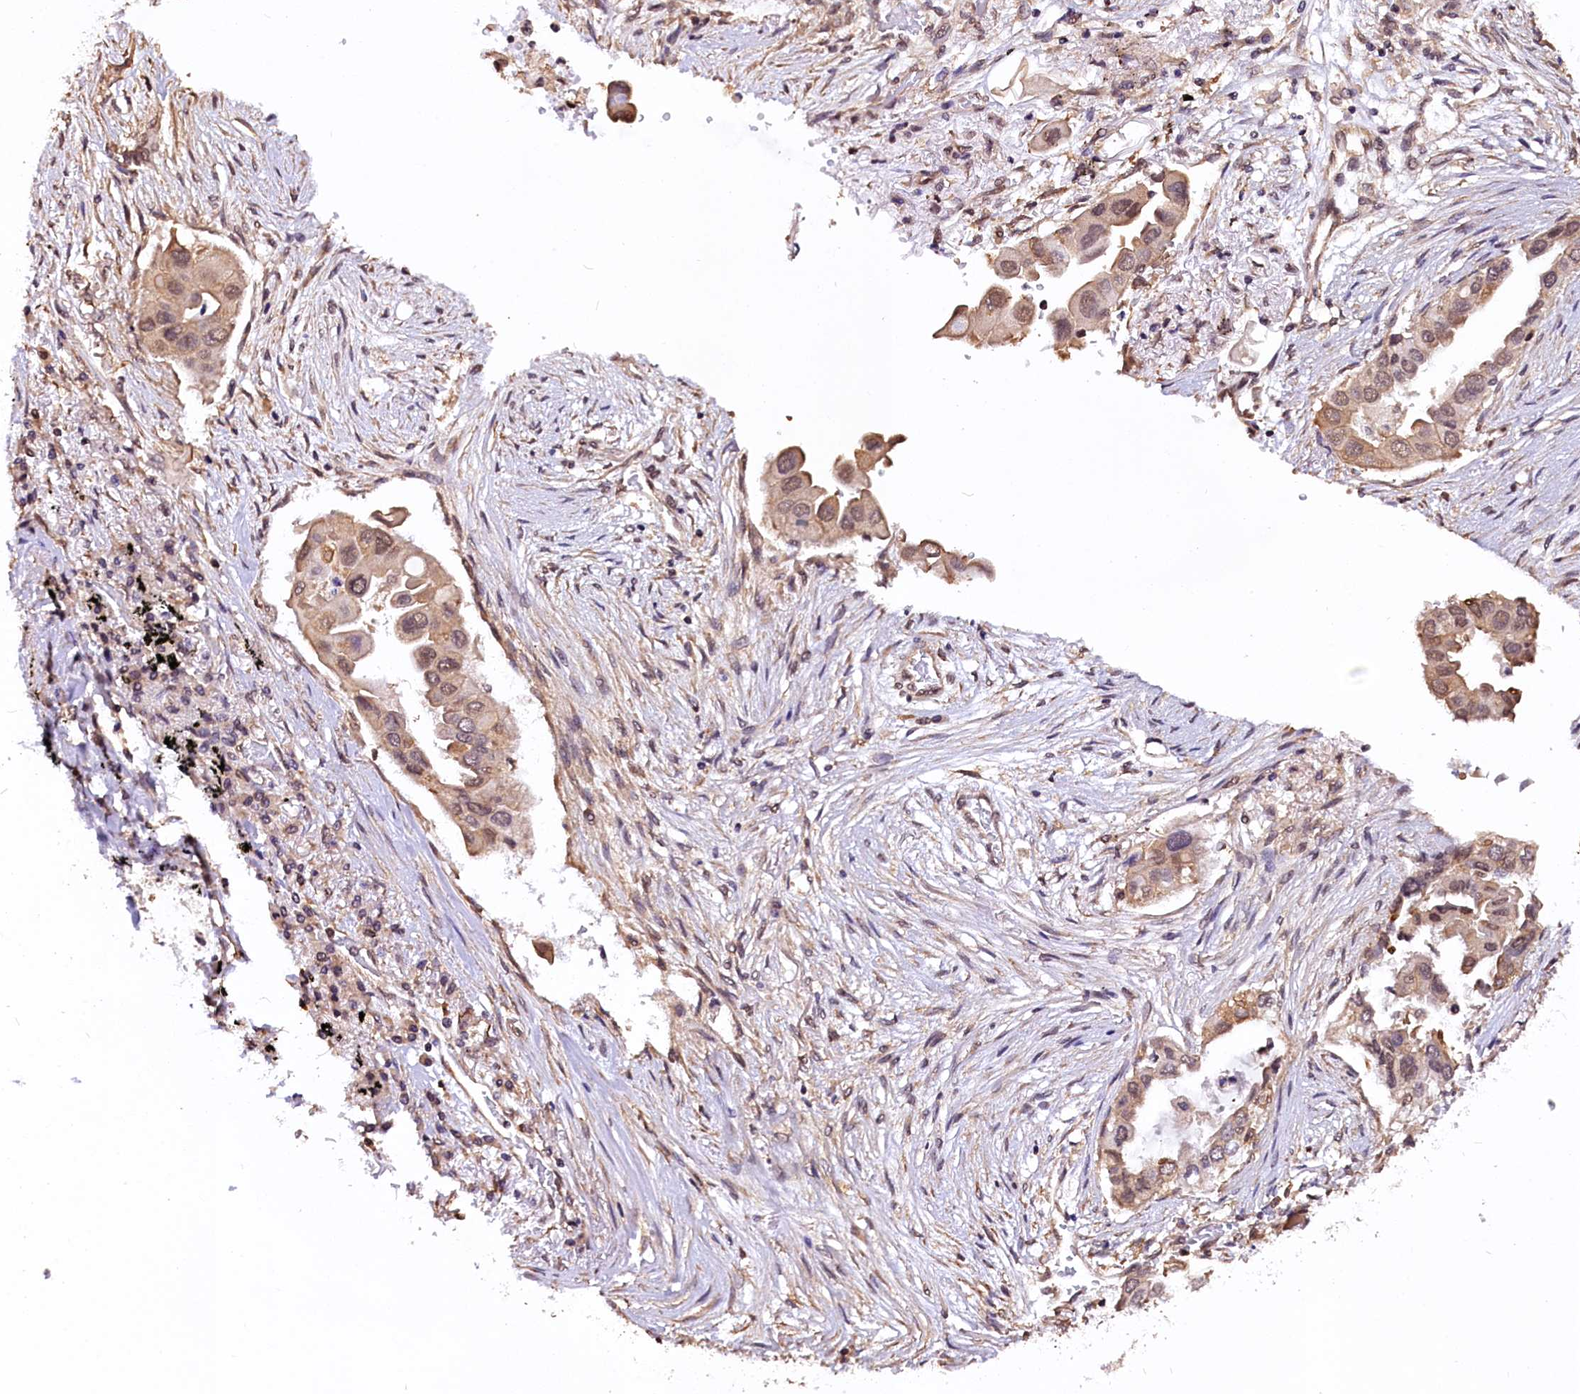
{"staining": {"intensity": "moderate", "quantity": ">75%", "location": "cytoplasmic/membranous,nuclear"}, "tissue": "lung cancer", "cell_type": "Tumor cells", "image_type": "cancer", "snomed": [{"axis": "morphology", "description": "Adenocarcinoma, NOS"}, {"axis": "topography", "description": "Lung"}], "caption": "An IHC histopathology image of tumor tissue is shown. Protein staining in brown highlights moderate cytoplasmic/membranous and nuclear positivity in adenocarcinoma (lung) within tumor cells.", "gene": "ZC3H4", "patient": {"sex": "female", "age": 76}}